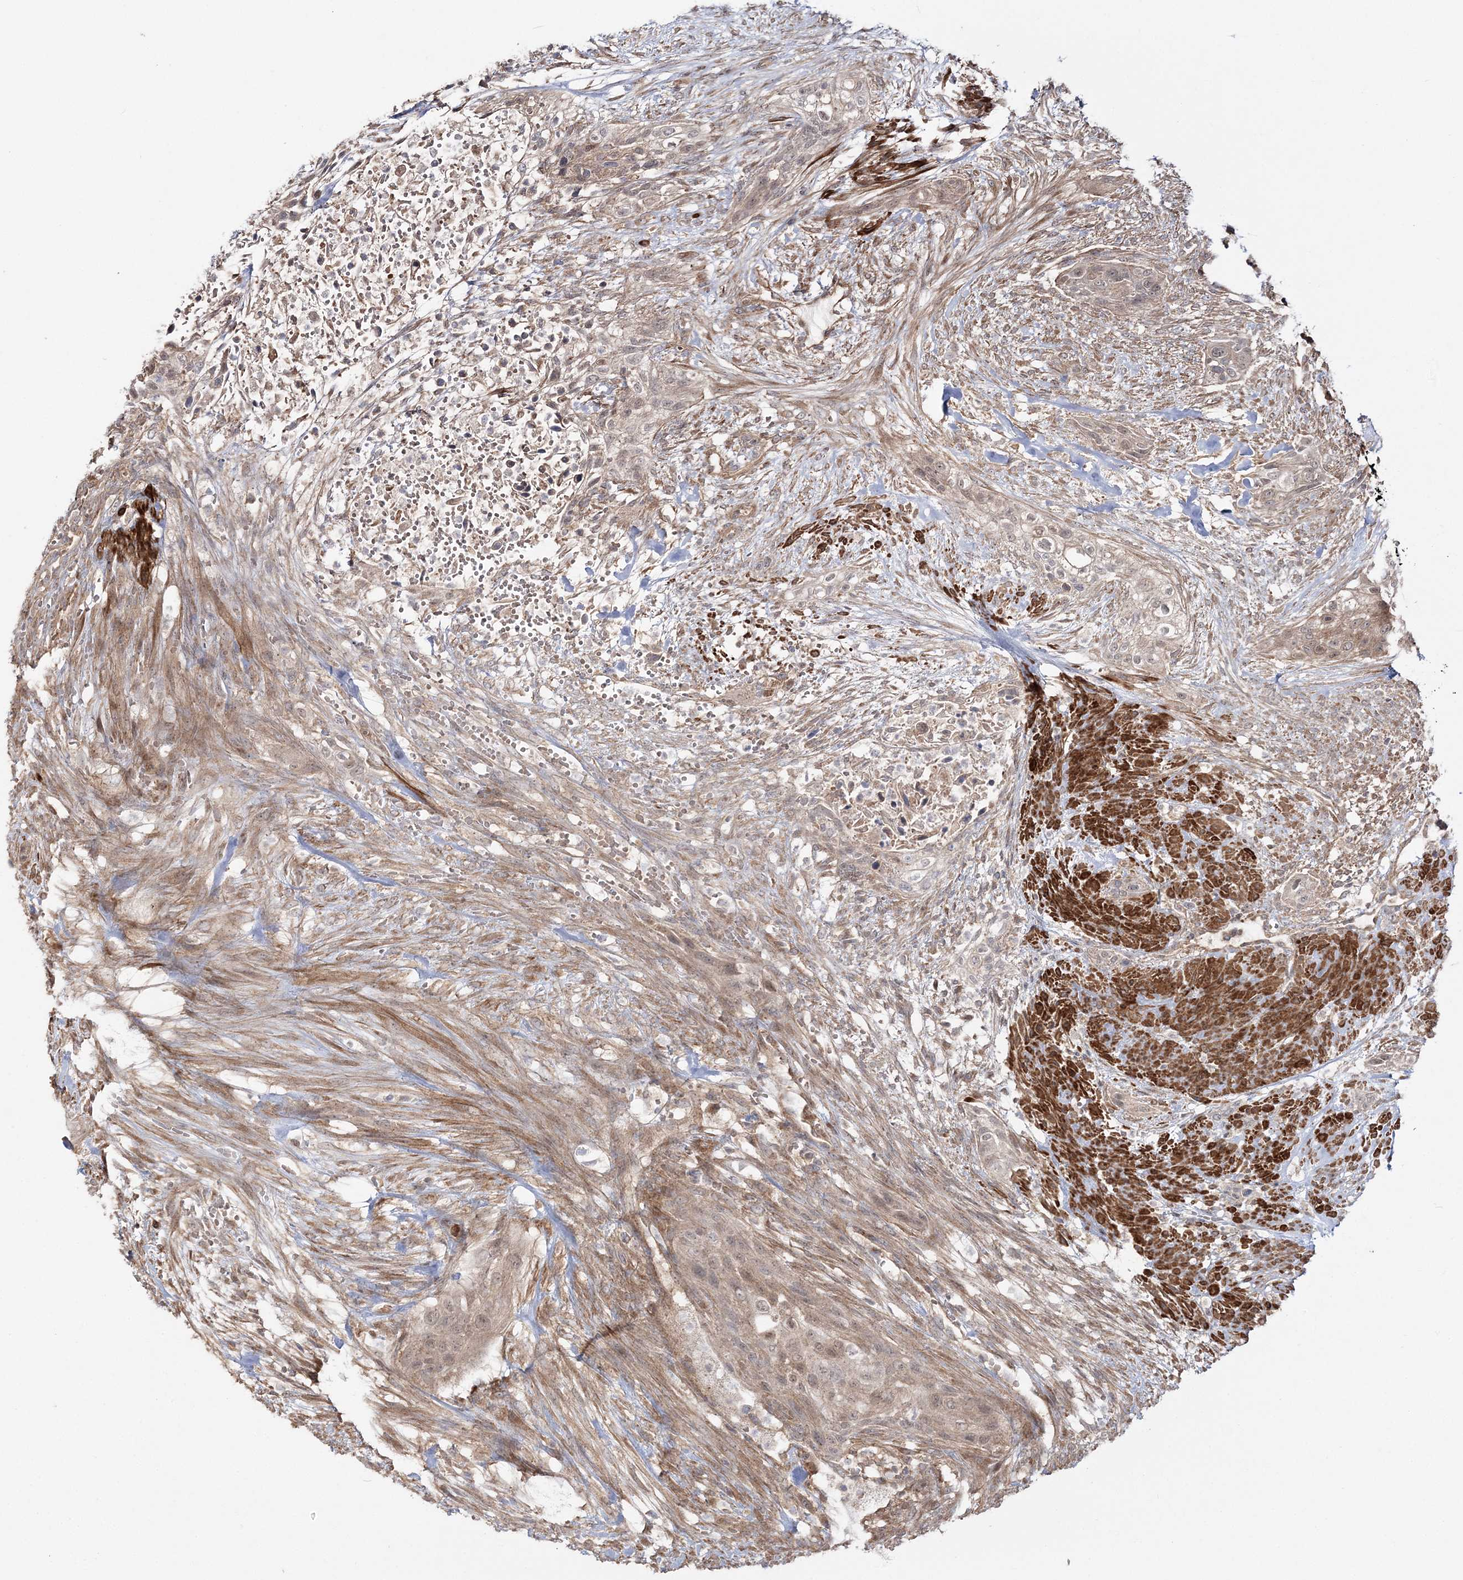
{"staining": {"intensity": "weak", "quantity": ">75%", "location": "cytoplasmic/membranous,nuclear"}, "tissue": "urothelial cancer", "cell_type": "Tumor cells", "image_type": "cancer", "snomed": [{"axis": "morphology", "description": "Urothelial carcinoma, High grade"}, {"axis": "topography", "description": "Urinary bladder"}], "caption": "IHC (DAB (3,3'-diaminobenzidine)) staining of urothelial cancer displays weak cytoplasmic/membranous and nuclear protein staining in approximately >75% of tumor cells.", "gene": "MOCS2", "patient": {"sex": "male", "age": 35}}